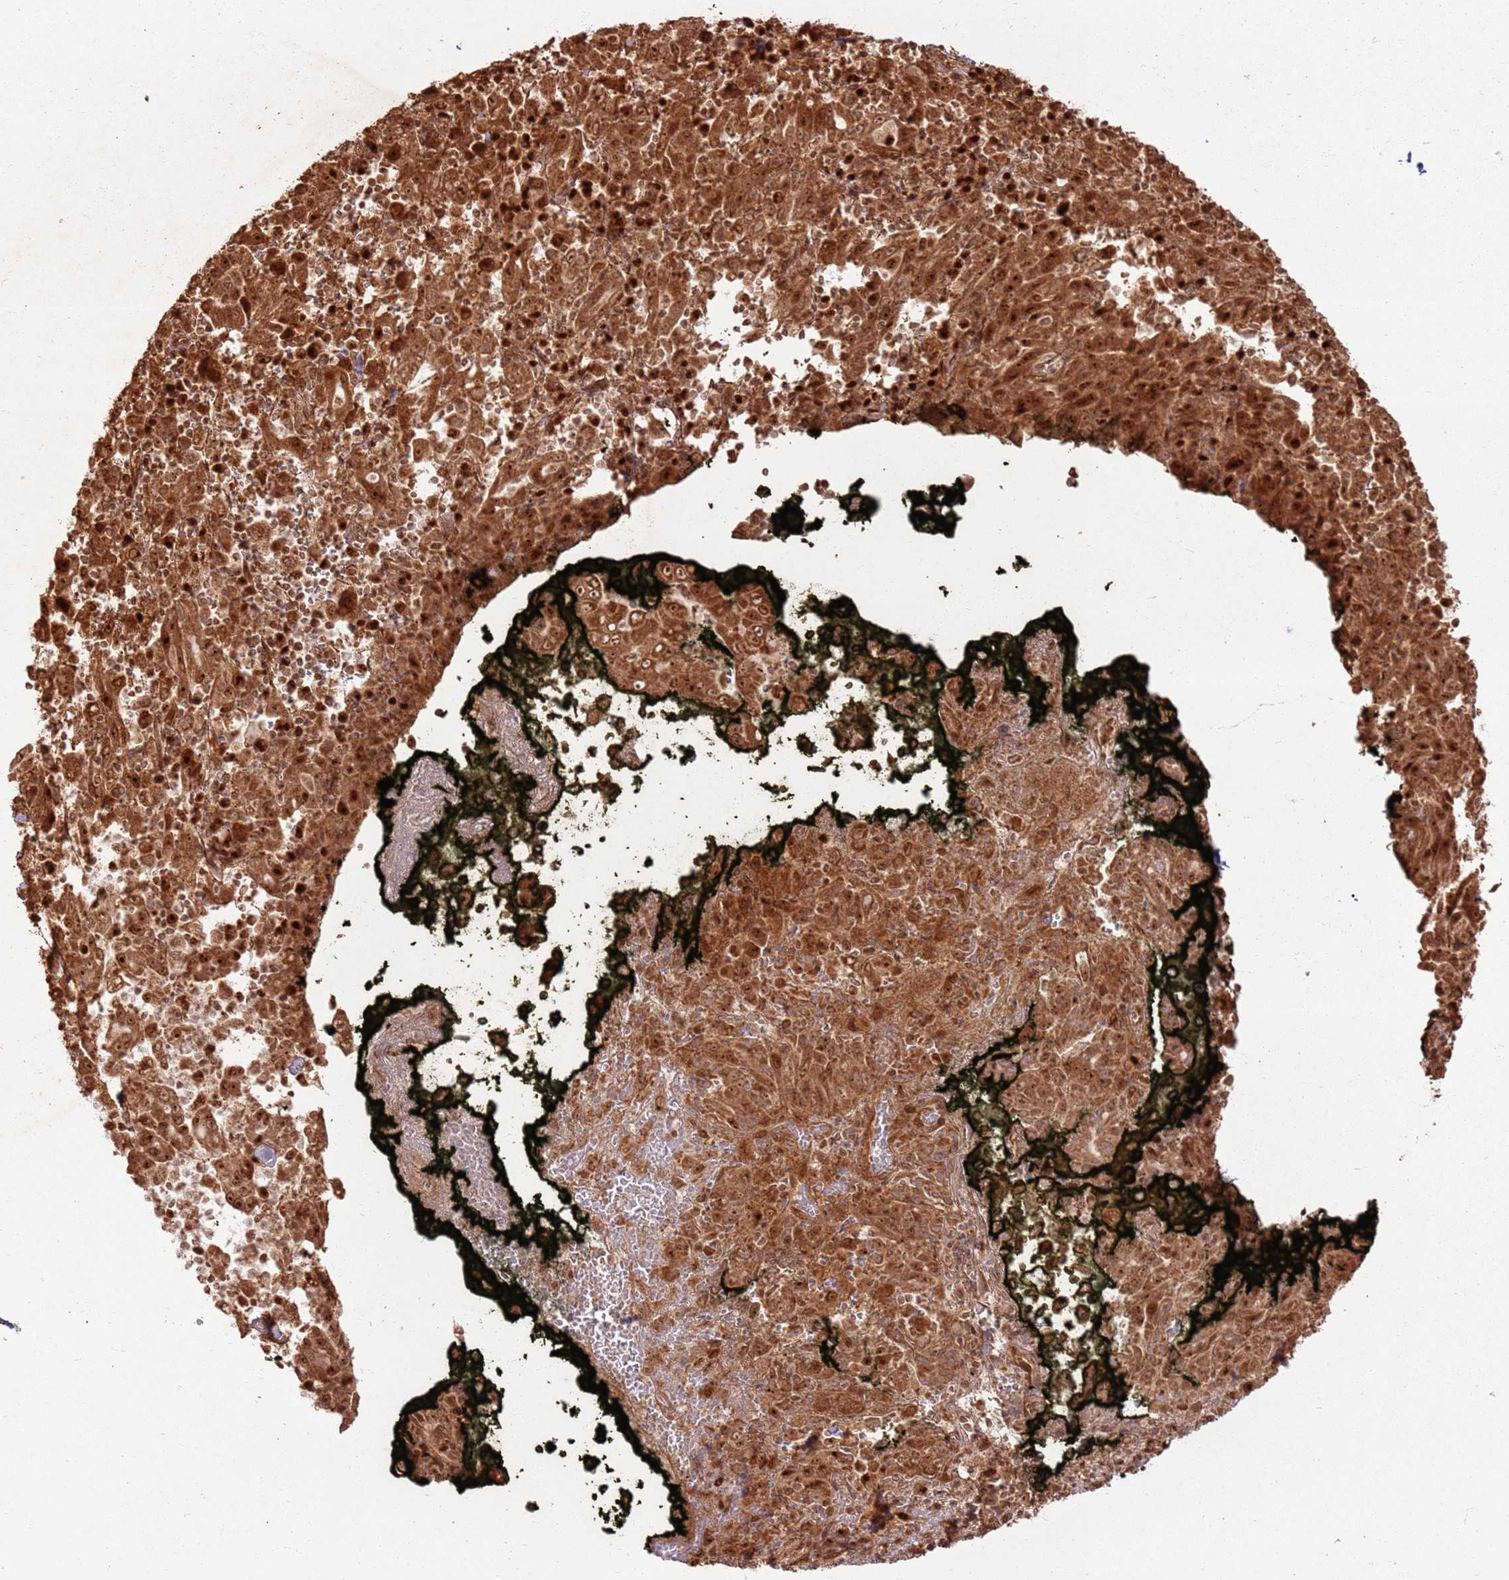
{"staining": {"intensity": "strong", "quantity": ">75%", "location": "cytoplasmic/membranous,nuclear"}, "tissue": "pancreatic cancer", "cell_type": "Tumor cells", "image_type": "cancer", "snomed": [{"axis": "morphology", "description": "Adenocarcinoma, NOS"}, {"axis": "topography", "description": "Pancreas"}], "caption": "A micrograph of adenocarcinoma (pancreatic) stained for a protein displays strong cytoplasmic/membranous and nuclear brown staining in tumor cells. (Stains: DAB in brown, nuclei in blue, Microscopy: brightfield microscopy at high magnification).", "gene": "TBC1D13", "patient": {"sex": "male", "age": 63}}